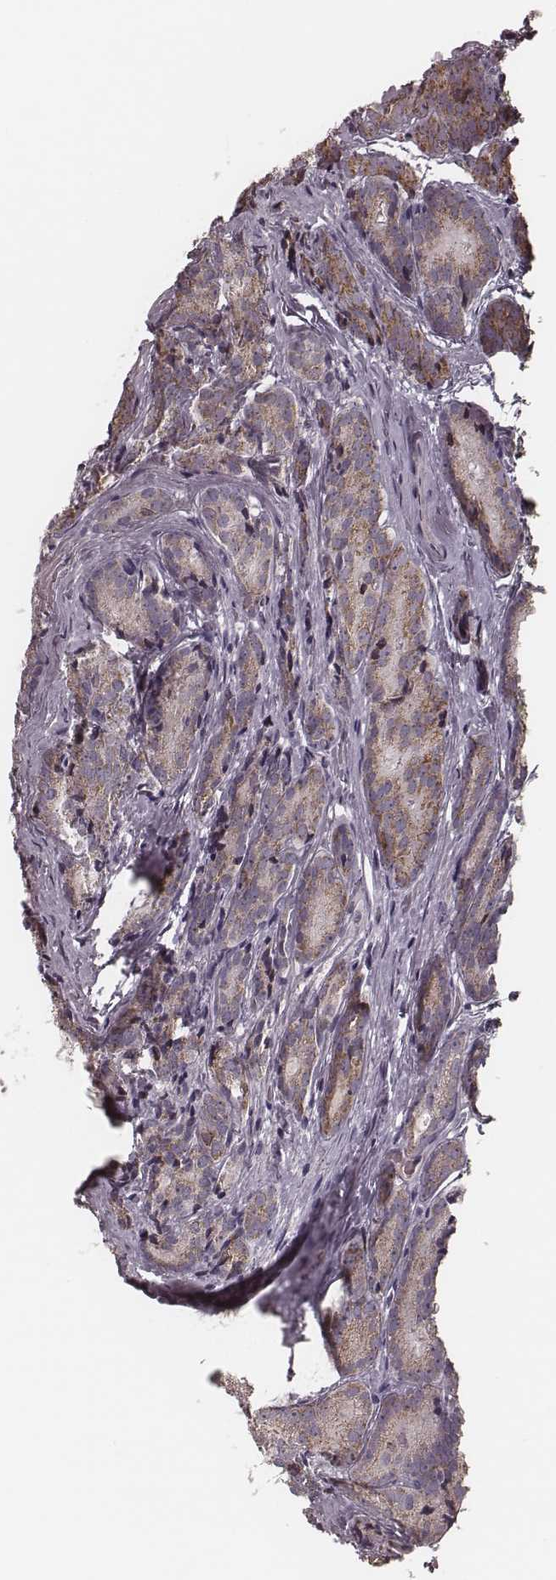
{"staining": {"intensity": "moderate", "quantity": "25%-75%", "location": "cytoplasmic/membranous"}, "tissue": "prostate cancer", "cell_type": "Tumor cells", "image_type": "cancer", "snomed": [{"axis": "morphology", "description": "Adenocarcinoma, NOS"}, {"axis": "topography", "description": "Prostate"}], "caption": "Protein expression analysis of human prostate cancer reveals moderate cytoplasmic/membranous staining in approximately 25%-75% of tumor cells. Using DAB (brown) and hematoxylin (blue) stains, captured at high magnification using brightfield microscopy.", "gene": "MRPS27", "patient": {"sex": "male", "age": 71}}